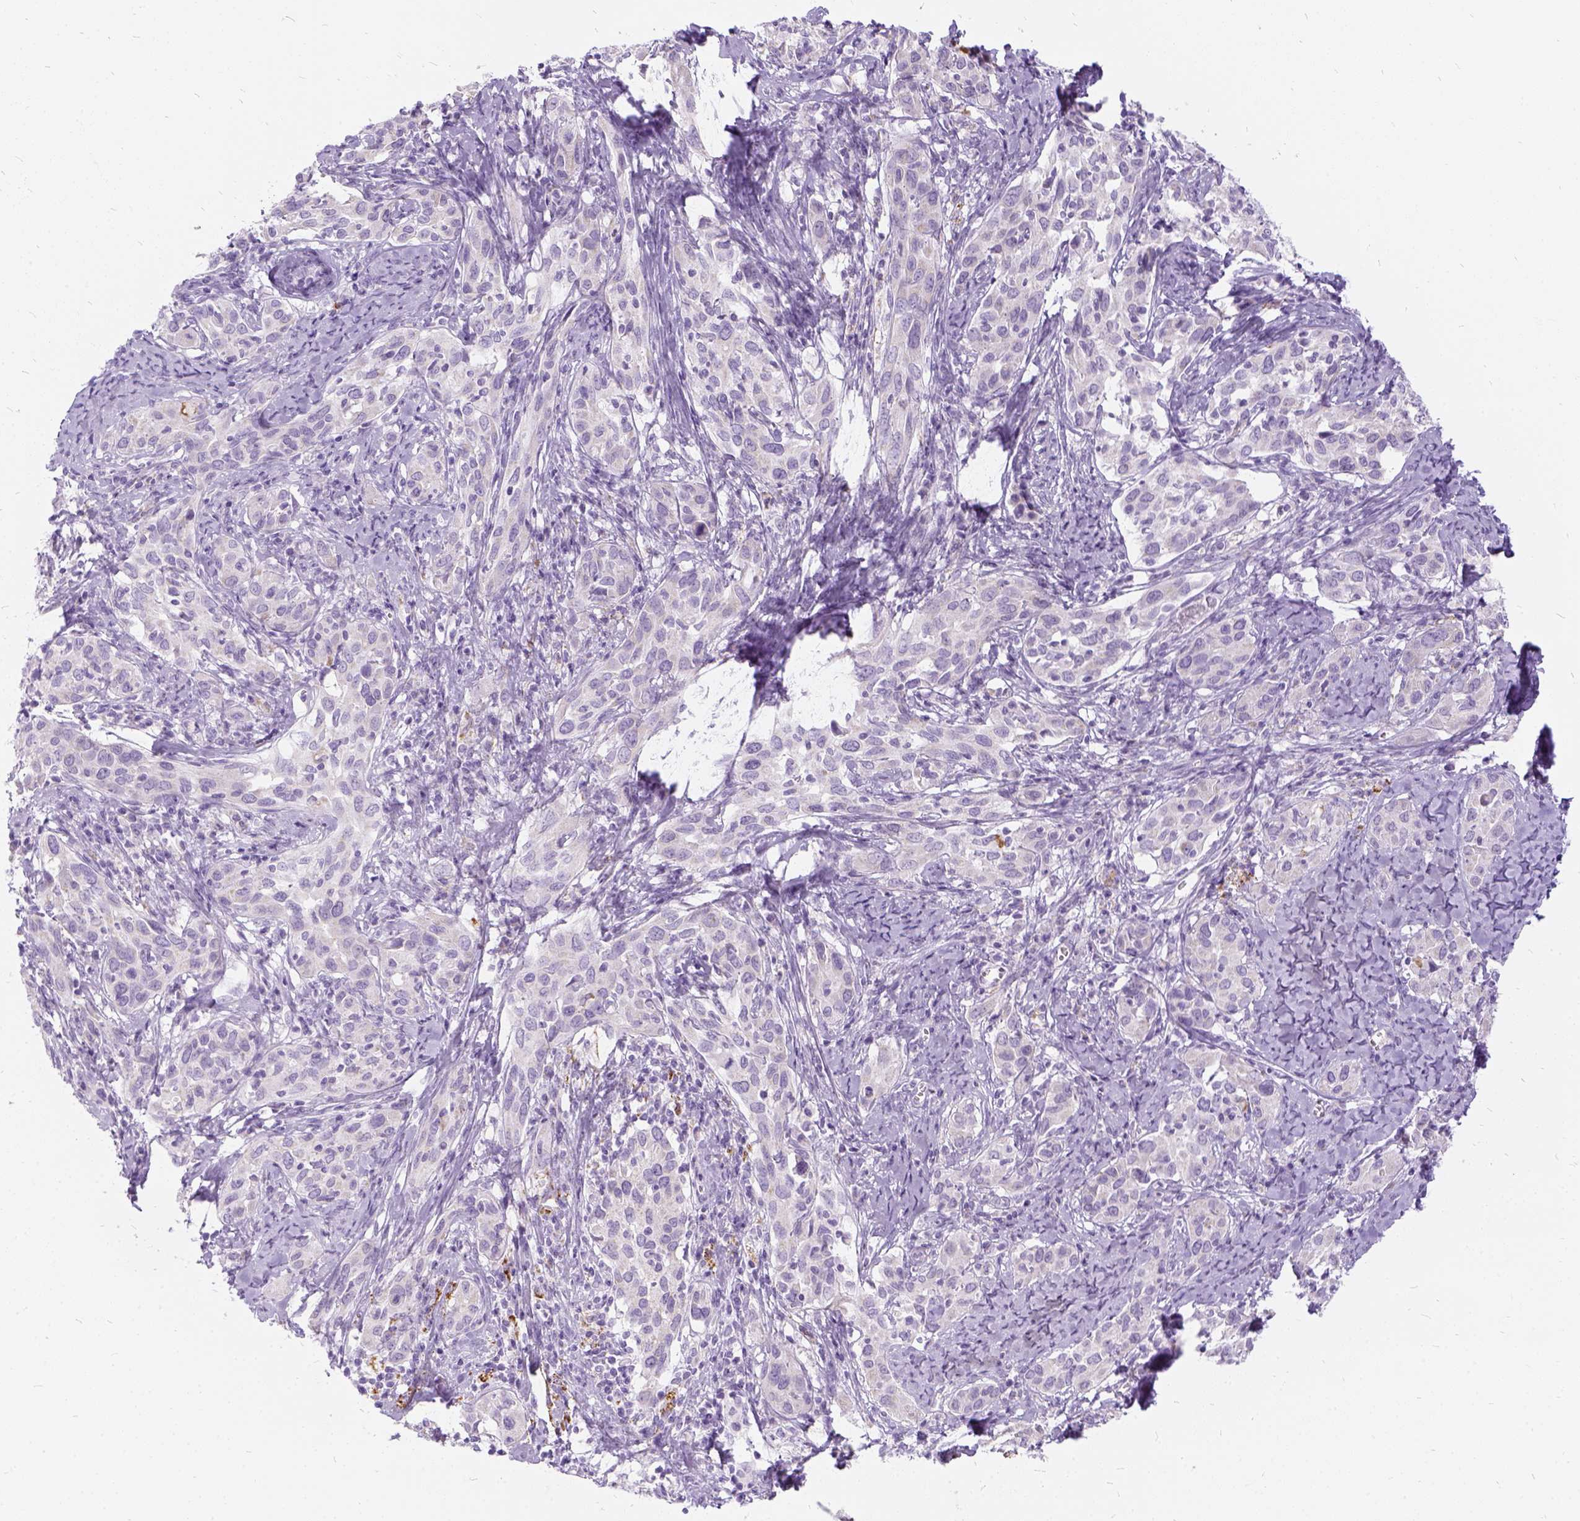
{"staining": {"intensity": "negative", "quantity": "none", "location": "none"}, "tissue": "cervical cancer", "cell_type": "Tumor cells", "image_type": "cancer", "snomed": [{"axis": "morphology", "description": "Squamous cell carcinoma, NOS"}, {"axis": "topography", "description": "Cervix"}], "caption": "Immunohistochemical staining of human cervical cancer shows no significant staining in tumor cells.", "gene": "FDX1", "patient": {"sex": "female", "age": 51}}